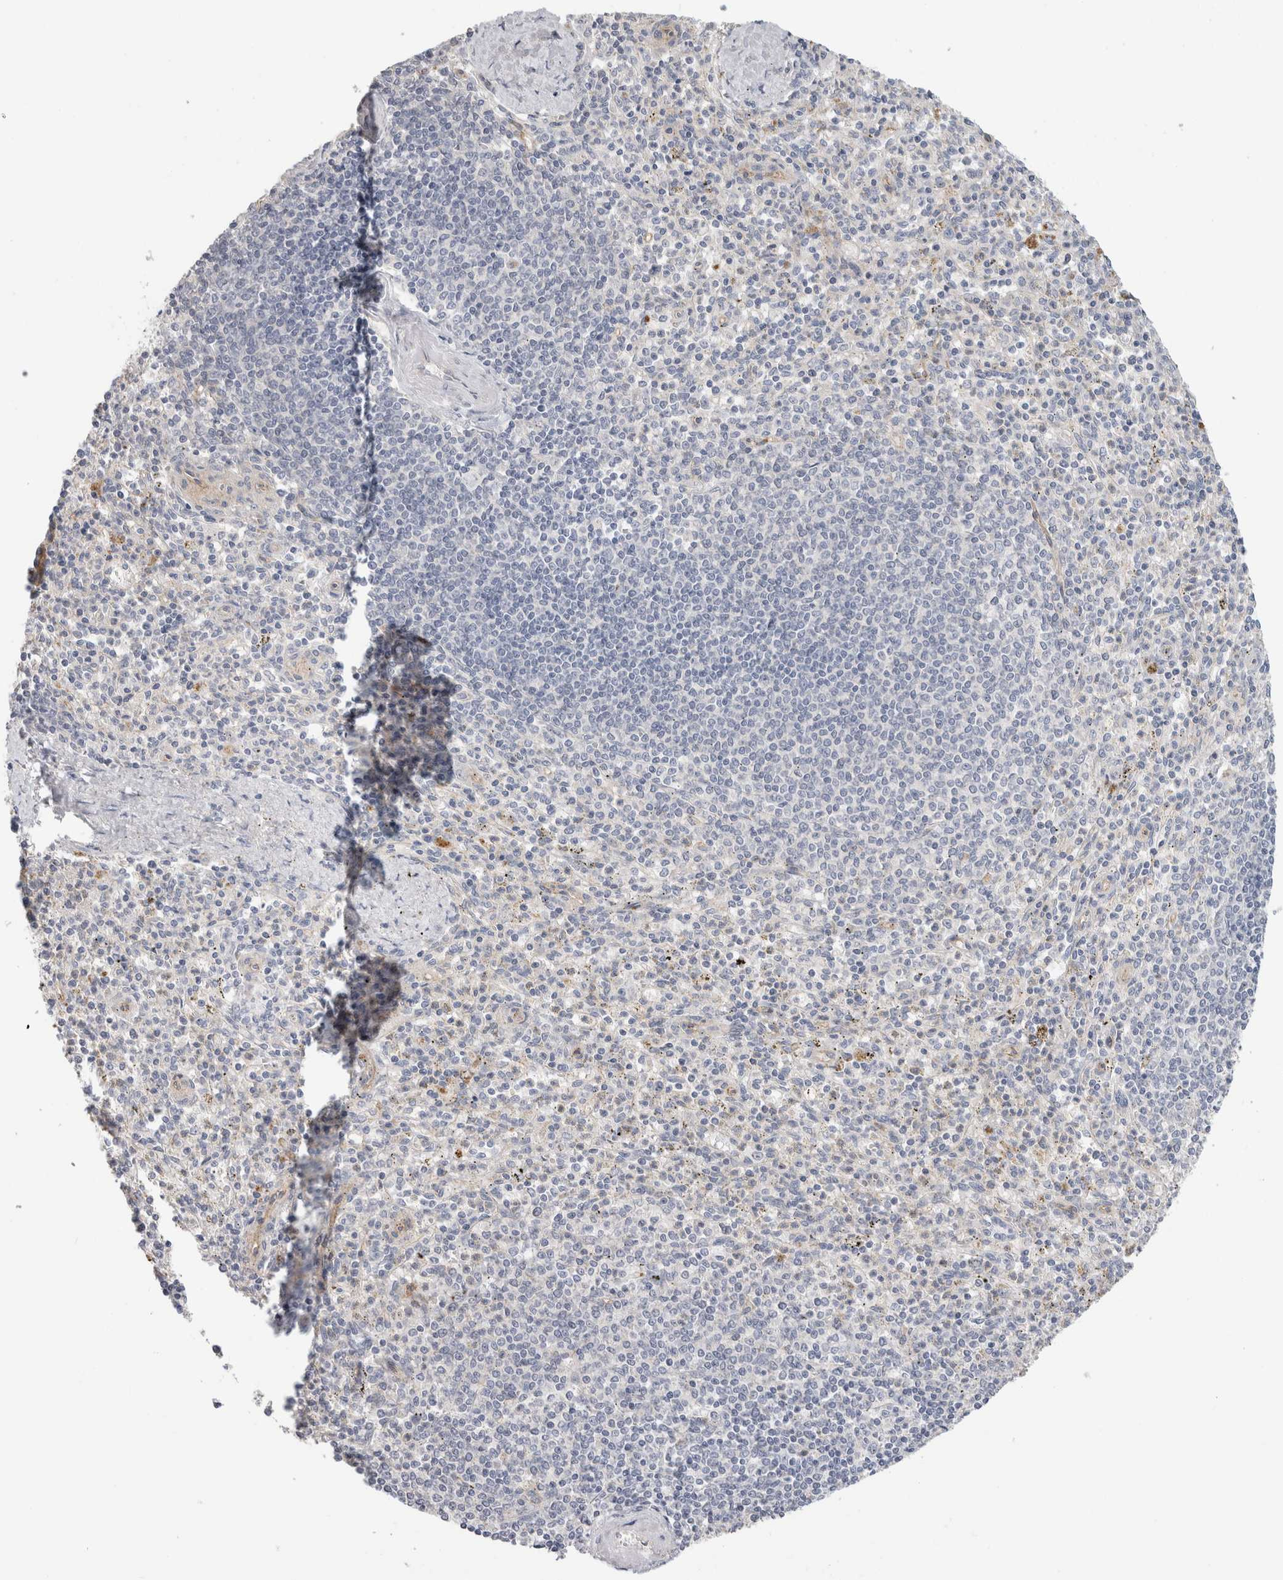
{"staining": {"intensity": "negative", "quantity": "none", "location": "none"}, "tissue": "spleen", "cell_type": "Cells in red pulp", "image_type": "normal", "snomed": [{"axis": "morphology", "description": "Normal tissue, NOS"}, {"axis": "topography", "description": "Spleen"}], "caption": "Immunohistochemistry (IHC) image of normal spleen: human spleen stained with DAB shows no significant protein positivity in cells in red pulp. The staining is performed using DAB brown chromogen with nuclei counter-stained in using hematoxylin.", "gene": "AFP", "patient": {"sex": "male", "age": 72}}